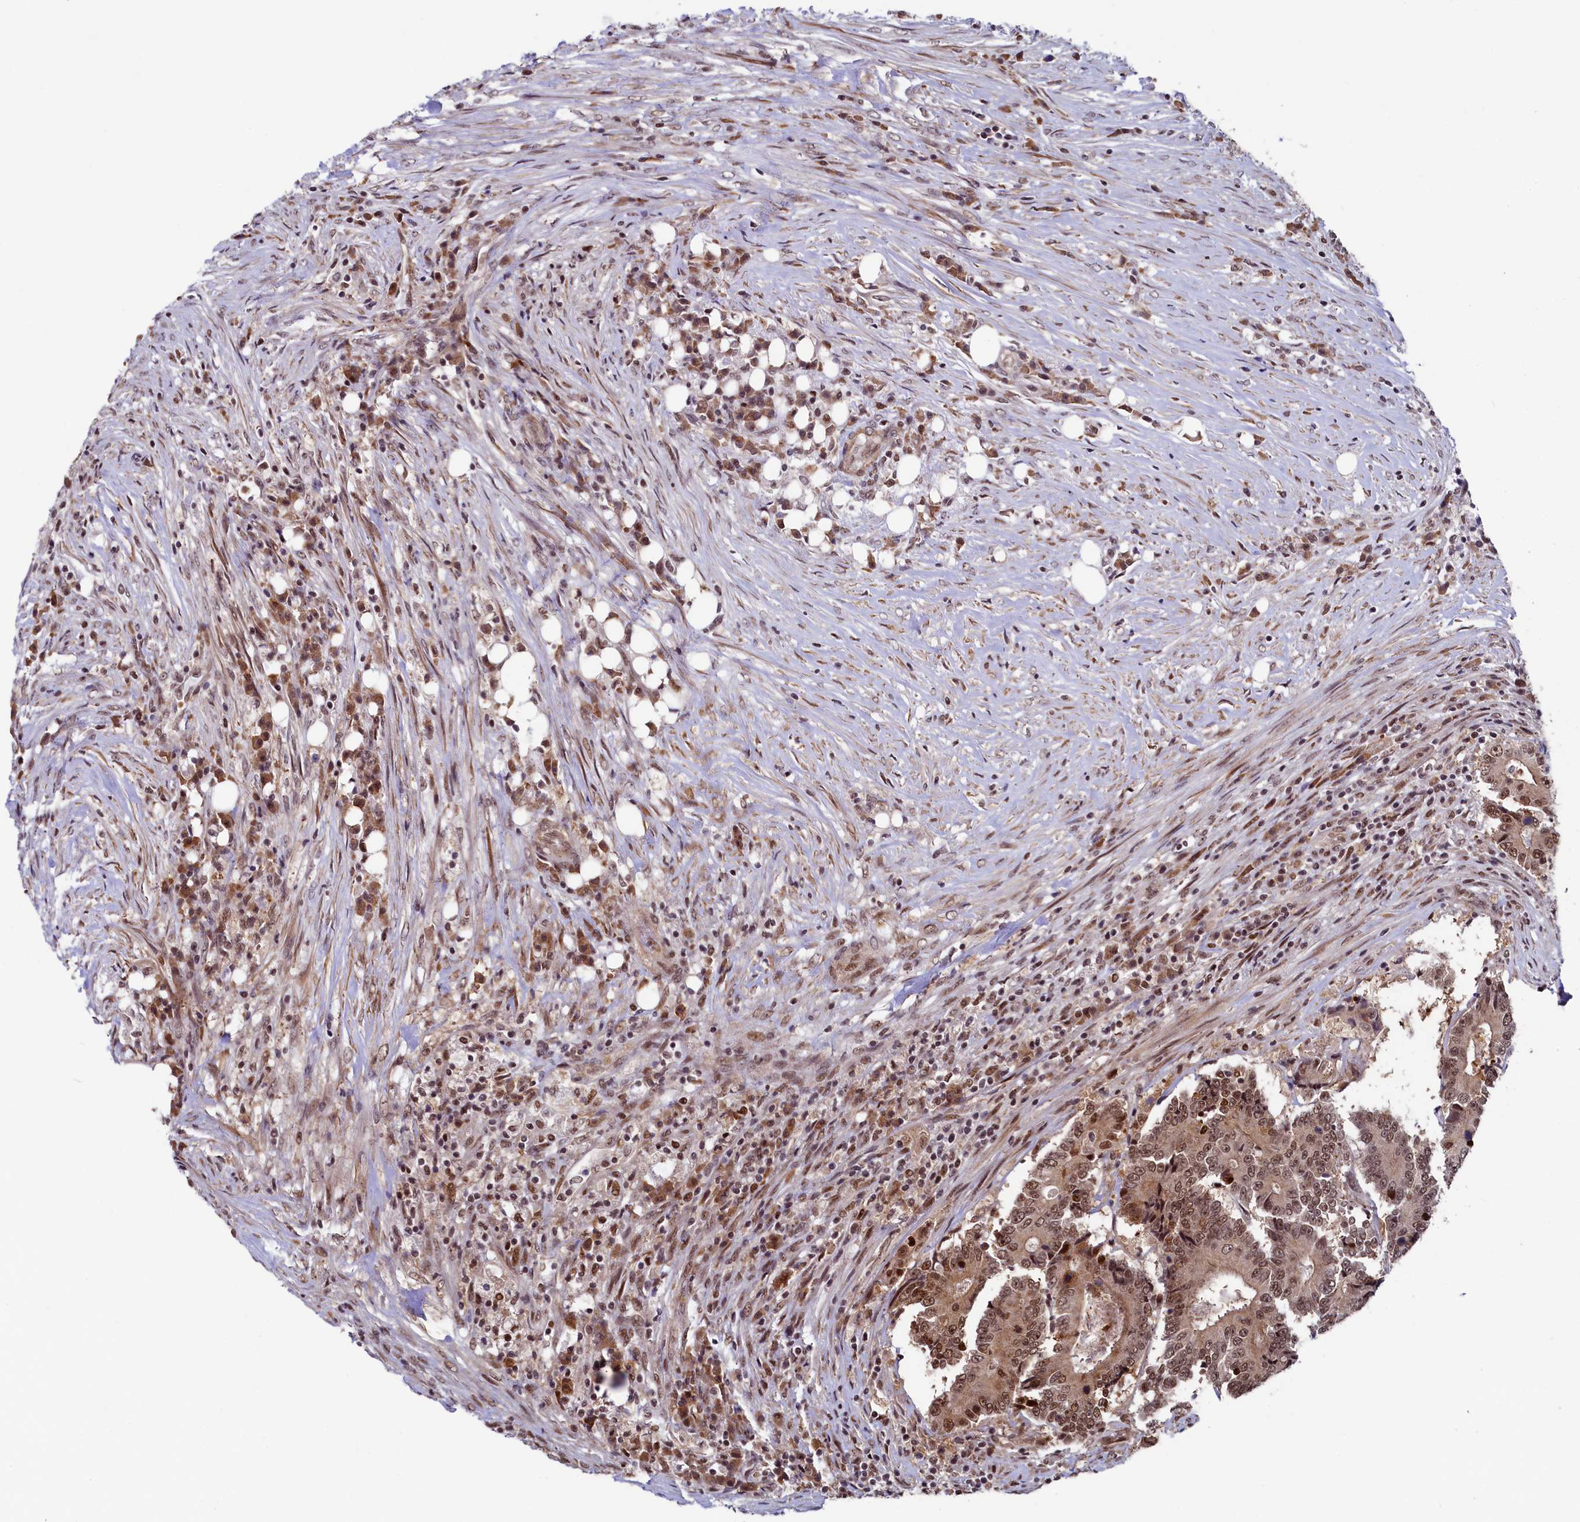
{"staining": {"intensity": "moderate", "quantity": ">75%", "location": "nuclear"}, "tissue": "colorectal cancer", "cell_type": "Tumor cells", "image_type": "cancer", "snomed": [{"axis": "morphology", "description": "Adenocarcinoma, NOS"}, {"axis": "topography", "description": "Colon"}], "caption": "The histopathology image exhibits a brown stain indicating the presence of a protein in the nuclear of tumor cells in colorectal adenocarcinoma.", "gene": "LEO1", "patient": {"sex": "male", "age": 83}}